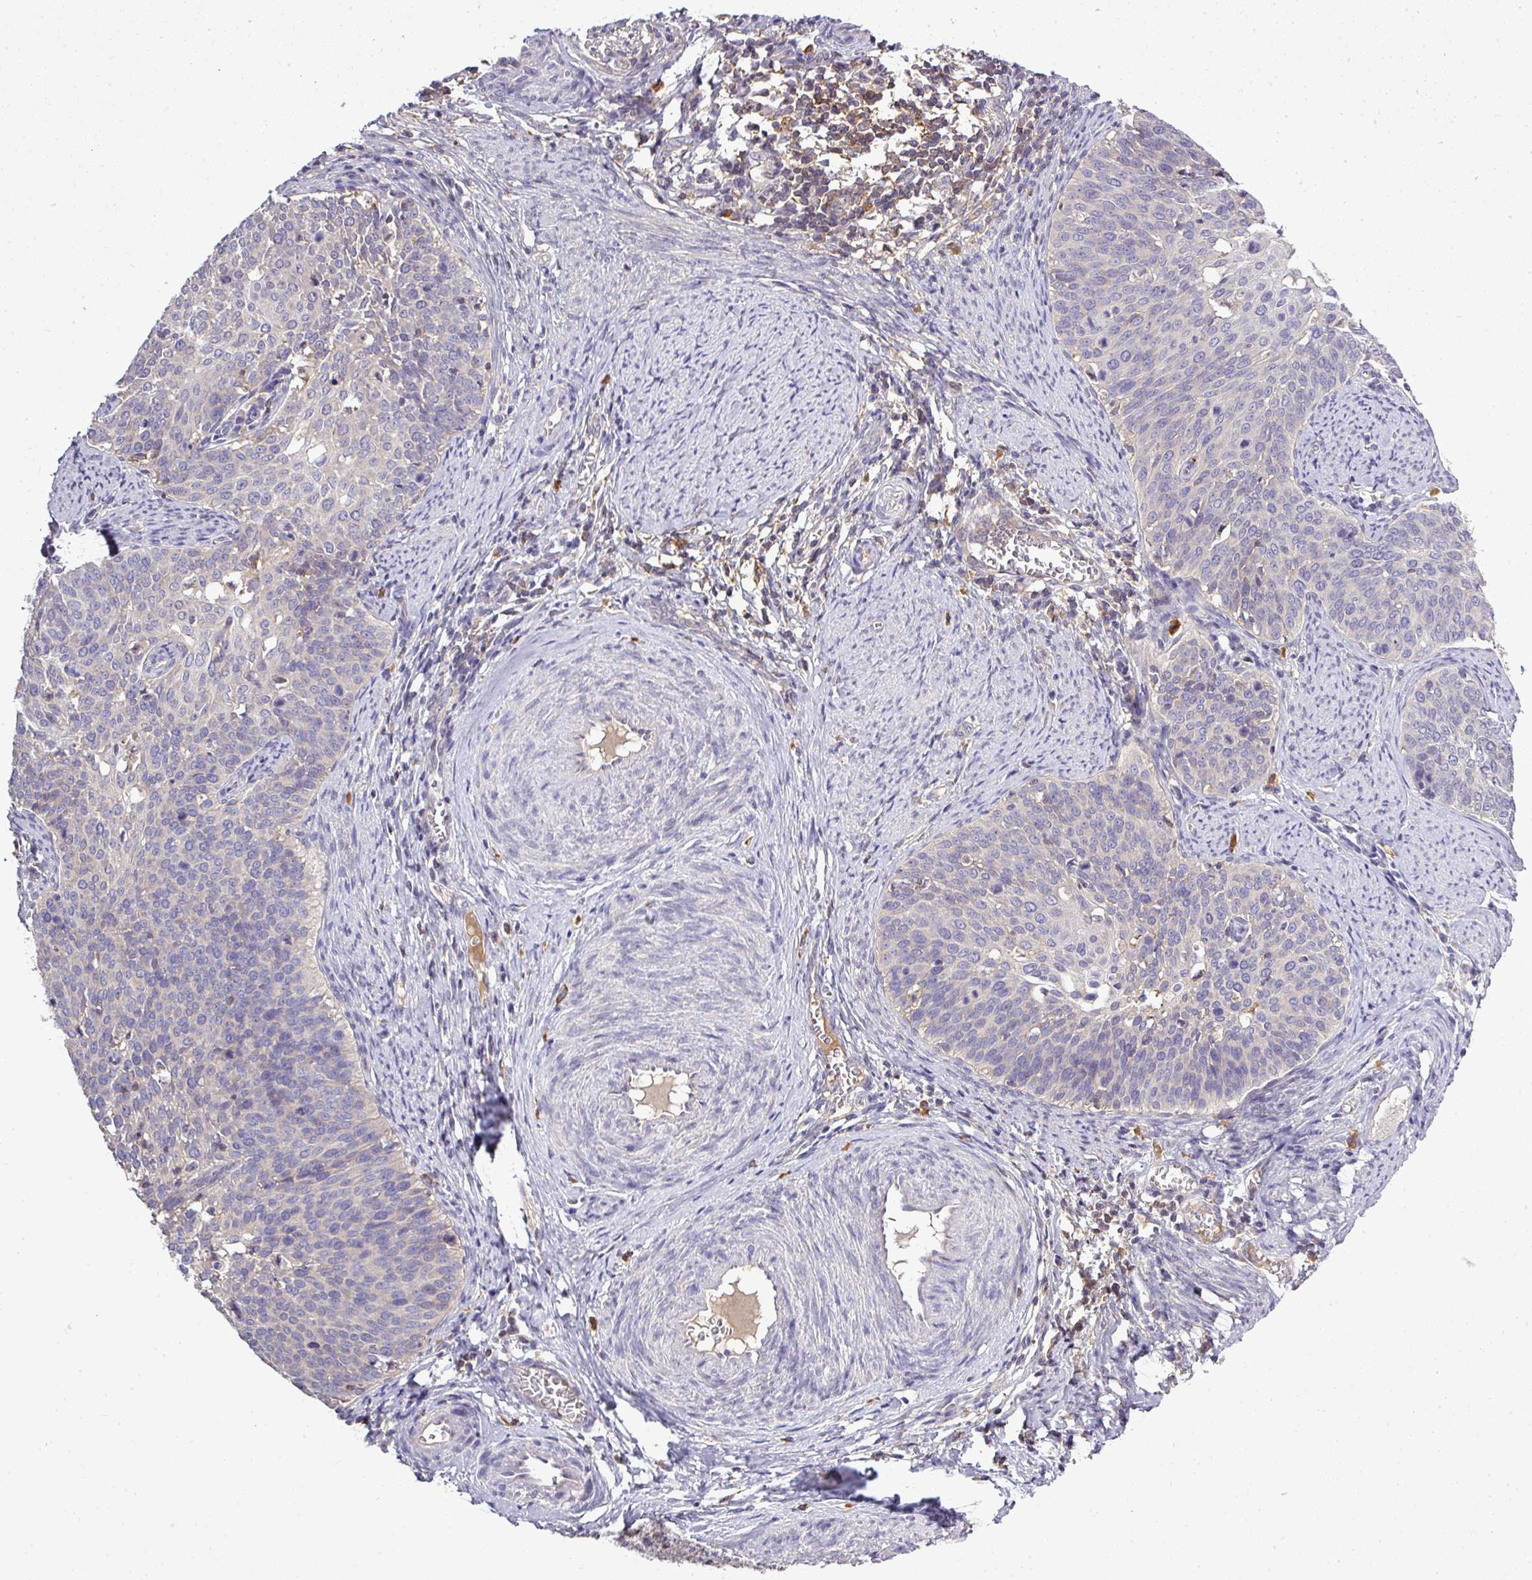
{"staining": {"intensity": "negative", "quantity": "none", "location": "none"}, "tissue": "cervical cancer", "cell_type": "Tumor cells", "image_type": "cancer", "snomed": [{"axis": "morphology", "description": "Squamous cell carcinoma, NOS"}, {"axis": "topography", "description": "Cervix"}], "caption": "Squamous cell carcinoma (cervical) was stained to show a protein in brown. There is no significant staining in tumor cells.", "gene": "STAT5A", "patient": {"sex": "female", "age": 44}}